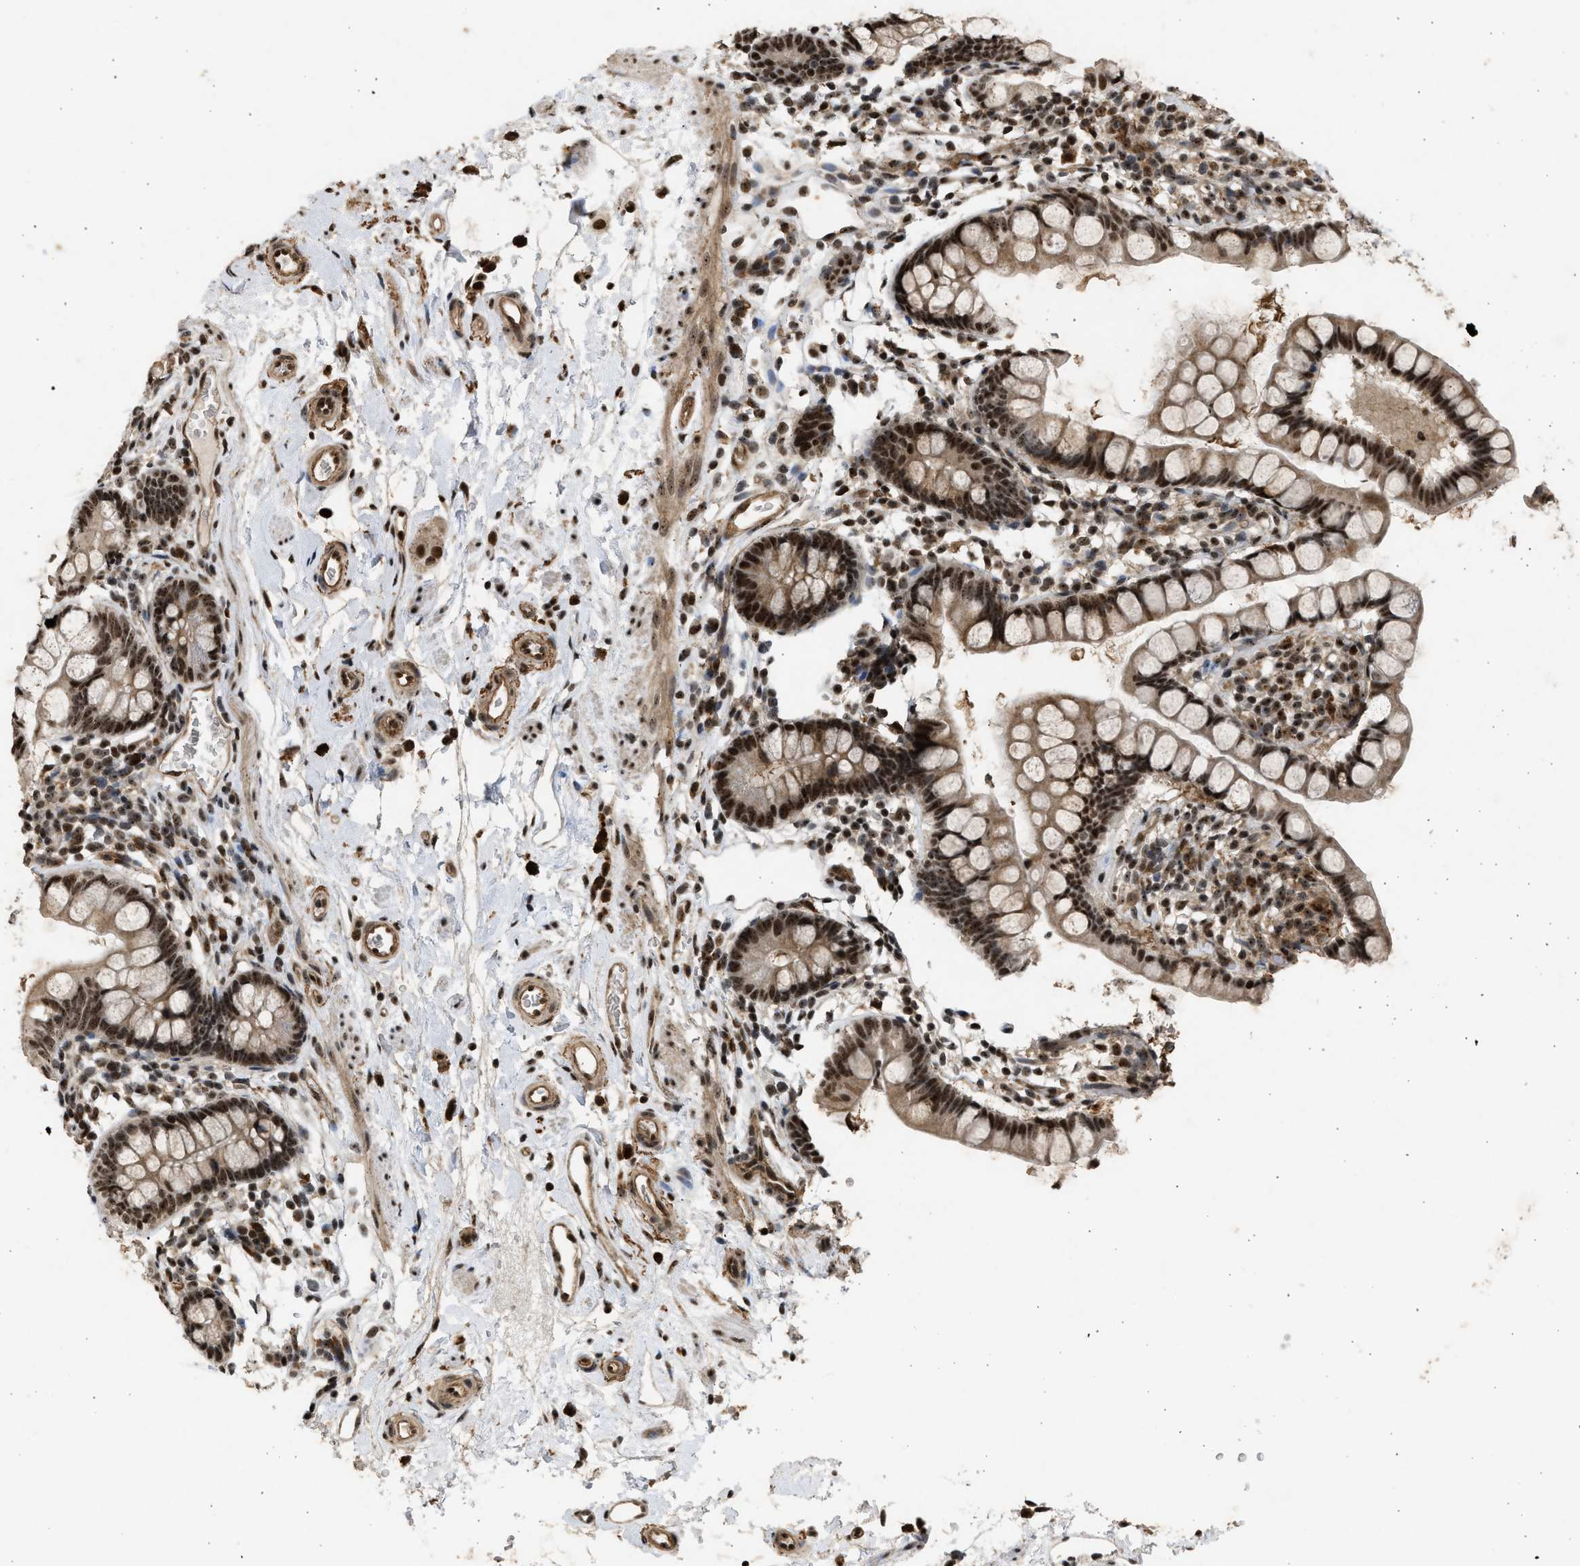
{"staining": {"intensity": "strong", "quantity": ">75%", "location": "cytoplasmic/membranous,nuclear"}, "tissue": "small intestine", "cell_type": "Glandular cells", "image_type": "normal", "snomed": [{"axis": "morphology", "description": "Normal tissue, NOS"}, {"axis": "topography", "description": "Small intestine"}], "caption": "The micrograph reveals staining of unremarkable small intestine, revealing strong cytoplasmic/membranous,nuclear protein staining (brown color) within glandular cells.", "gene": "TFDP2", "patient": {"sex": "female", "age": 84}}